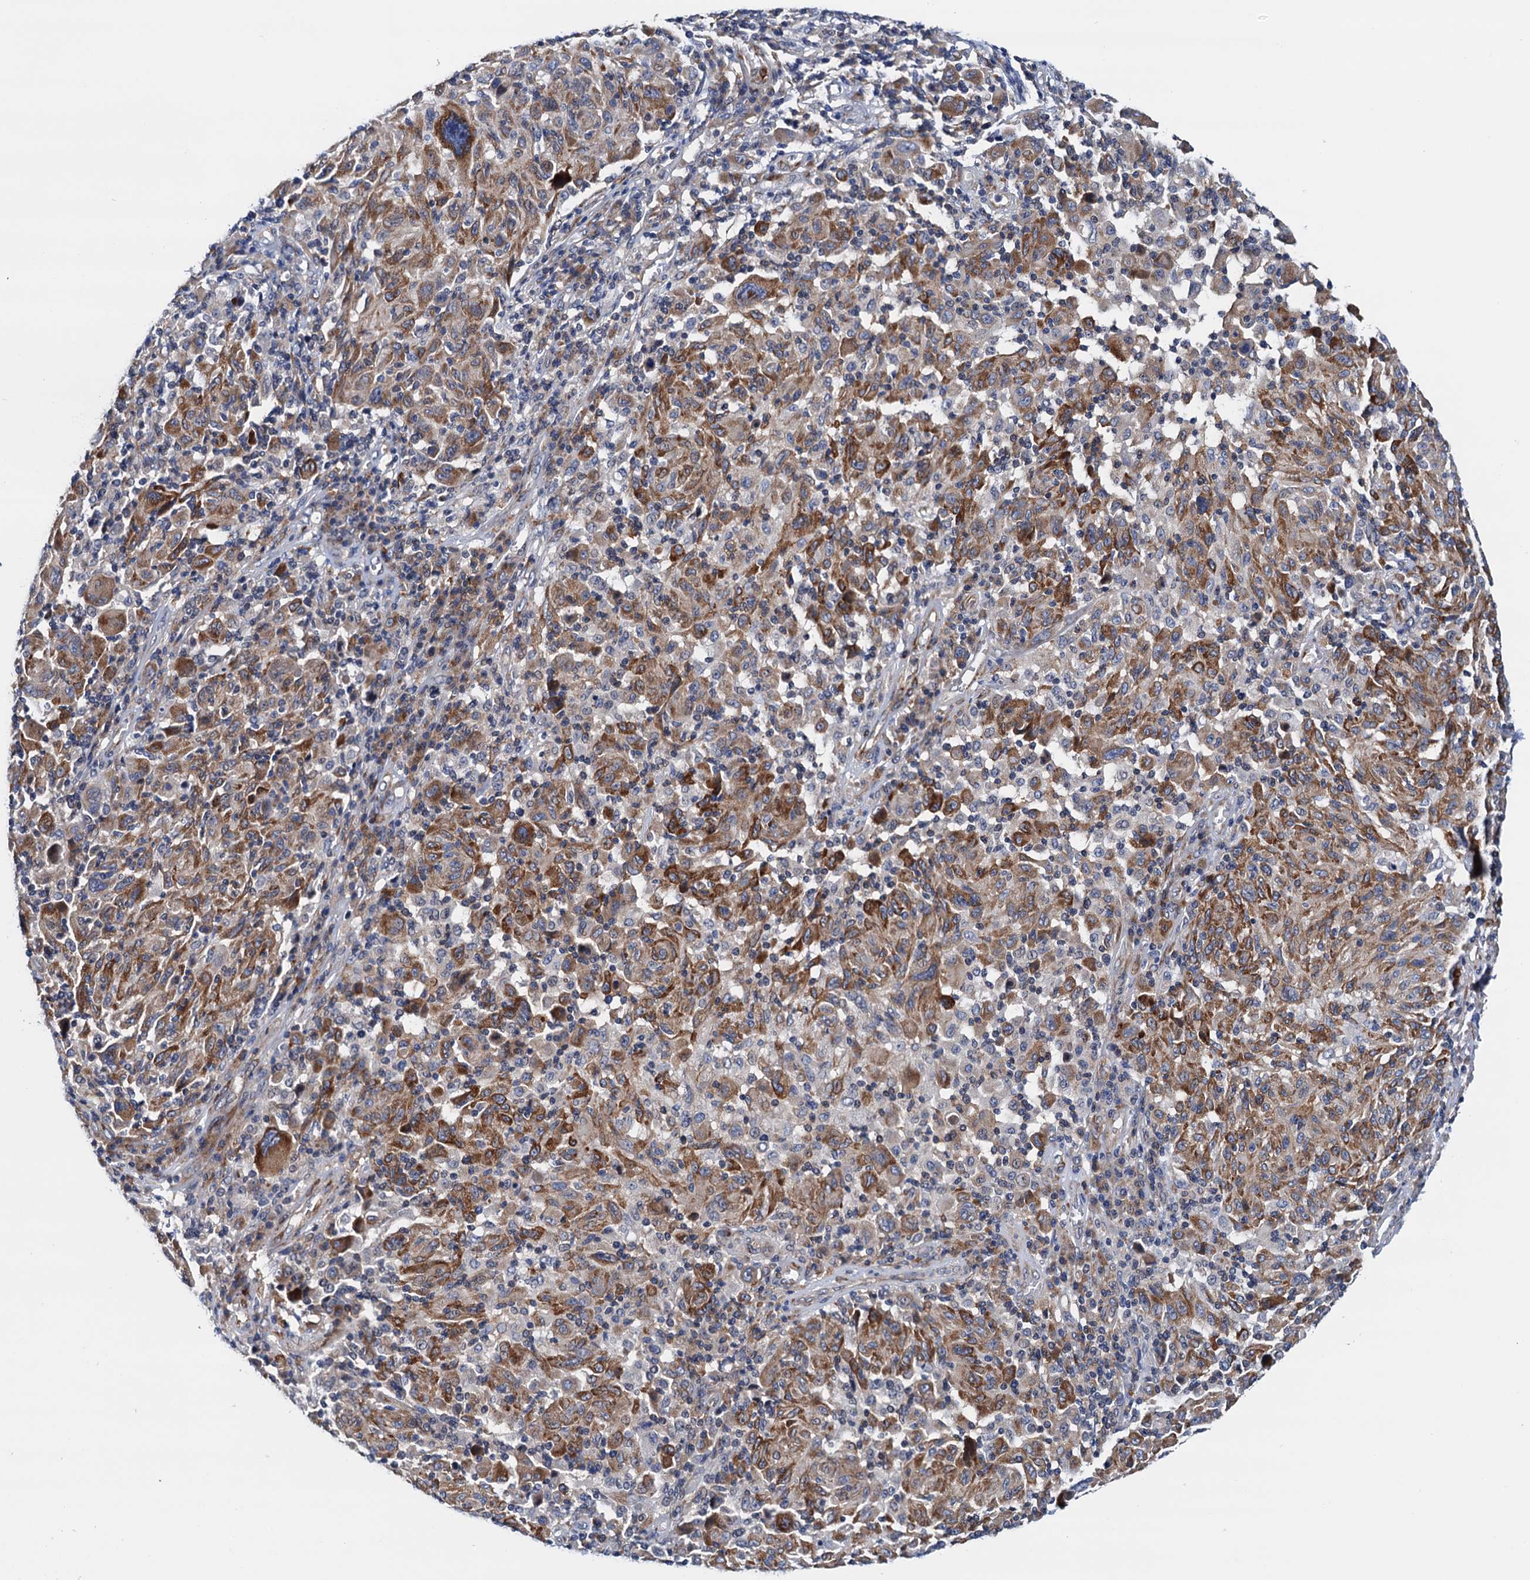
{"staining": {"intensity": "moderate", "quantity": "25%-75%", "location": "cytoplasmic/membranous"}, "tissue": "melanoma", "cell_type": "Tumor cells", "image_type": "cancer", "snomed": [{"axis": "morphology", "description": "Malignant melanoma, NOS"}, {"axis": "topography", "description": "Skin"}], "caption": "Melanoma tissue exhibits moderate cytoplasmic/membranous positivity in approximately 25%-75% of tumor cells", "gene": "RASSF9", "patient": {"sex": "male", "age": 53}}